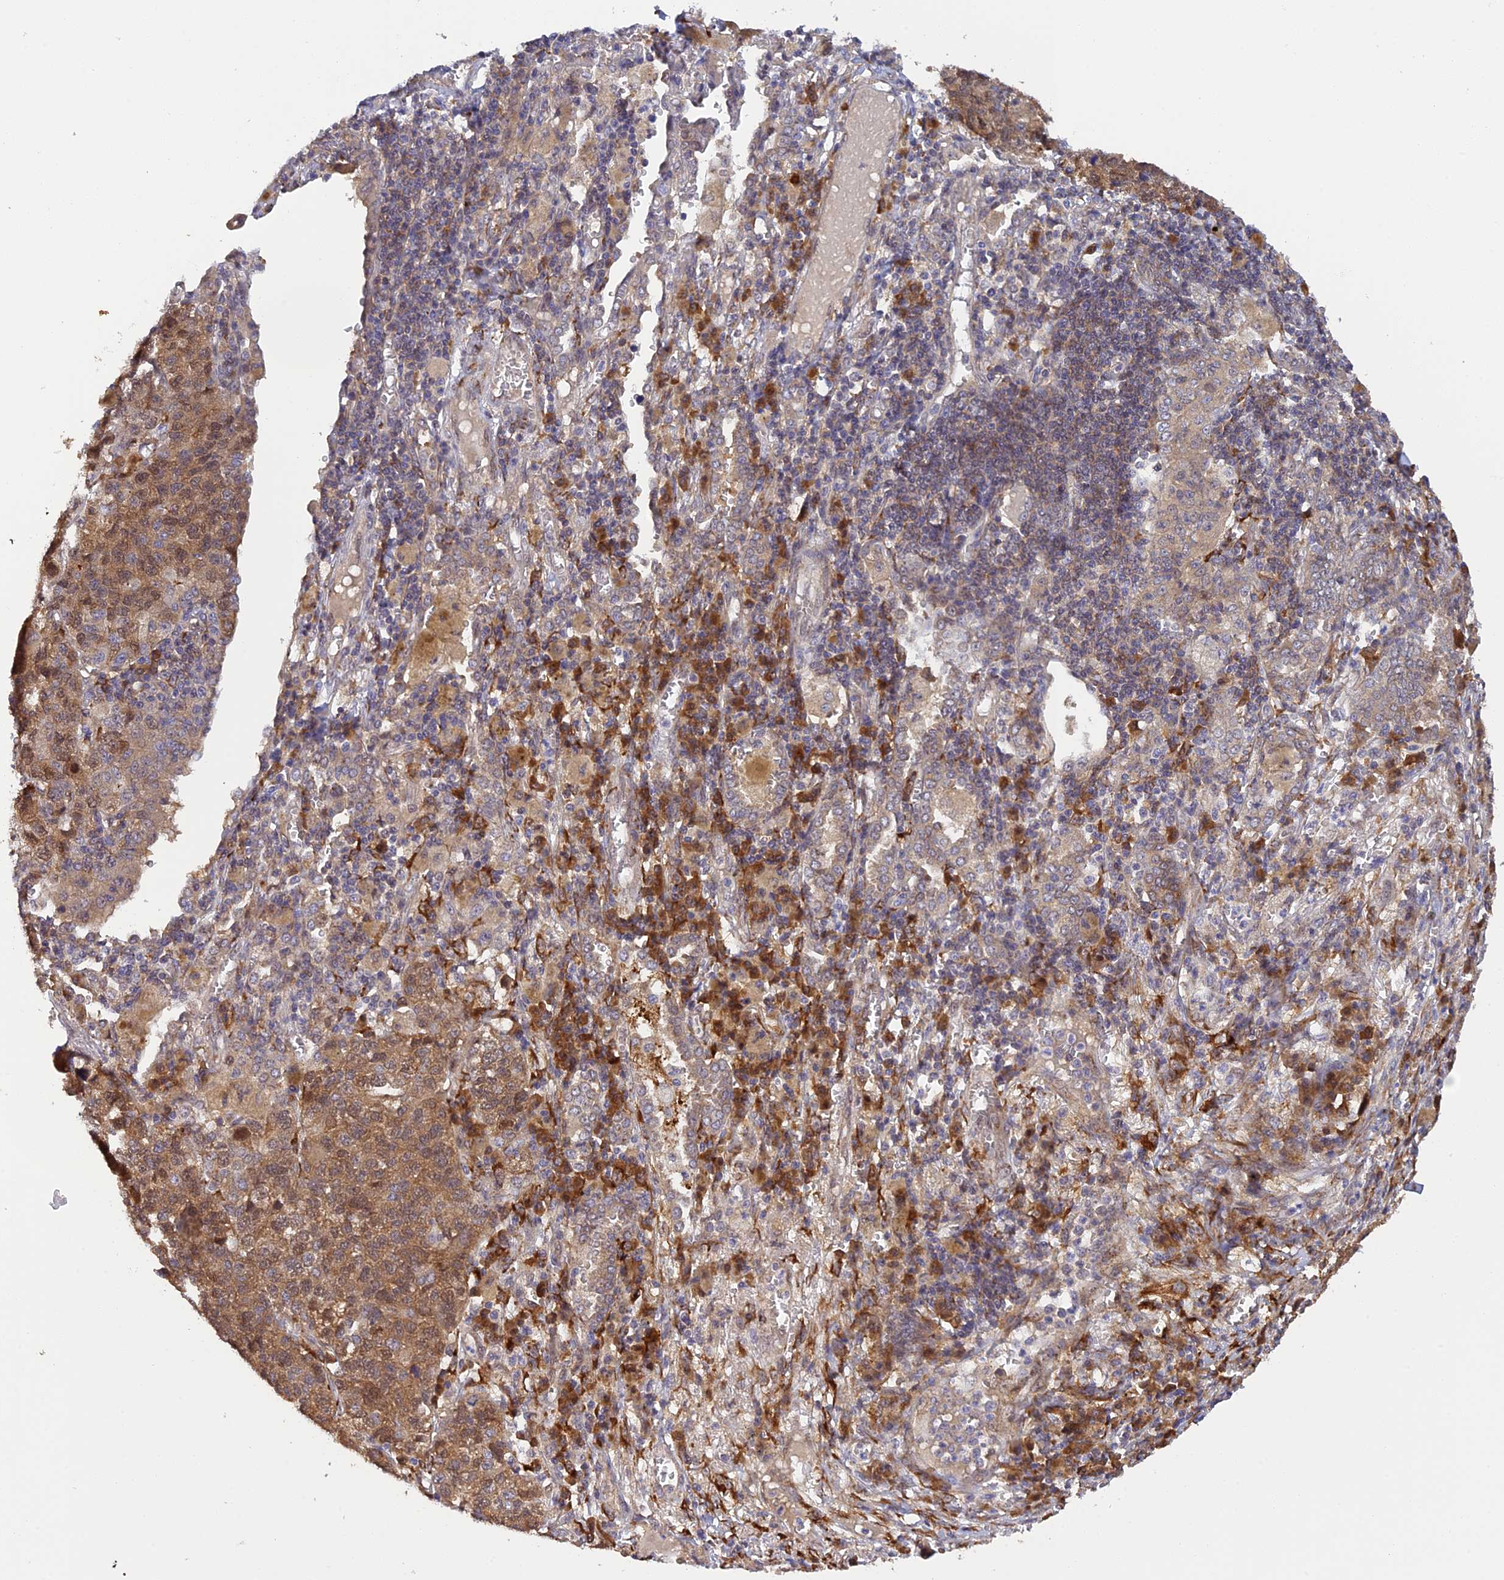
{"staining": {"intensity": "moderate", "quantity": ">75%", "location": "cytoplasmic/membranous,nuclear"}, "tissue": "lung cancer", "cell_type": "Tumor cells", "image_type": "cancer", "snomed": [{"axis": "morphology", "description": "Adenocarcinoma, NOS"}, {"axis": "topography", "description": "Lung"}], "caption": "IHC histopathology image of human adenocarcinoma (lung) stained for a protein (brown), which exhibits medium levels of moderate cytoplasmic/membranous and nuclear expression in approximately >75% of tumor cells.", "gene": "P3H3", "patient": {"sex": "male", "age": 49}}